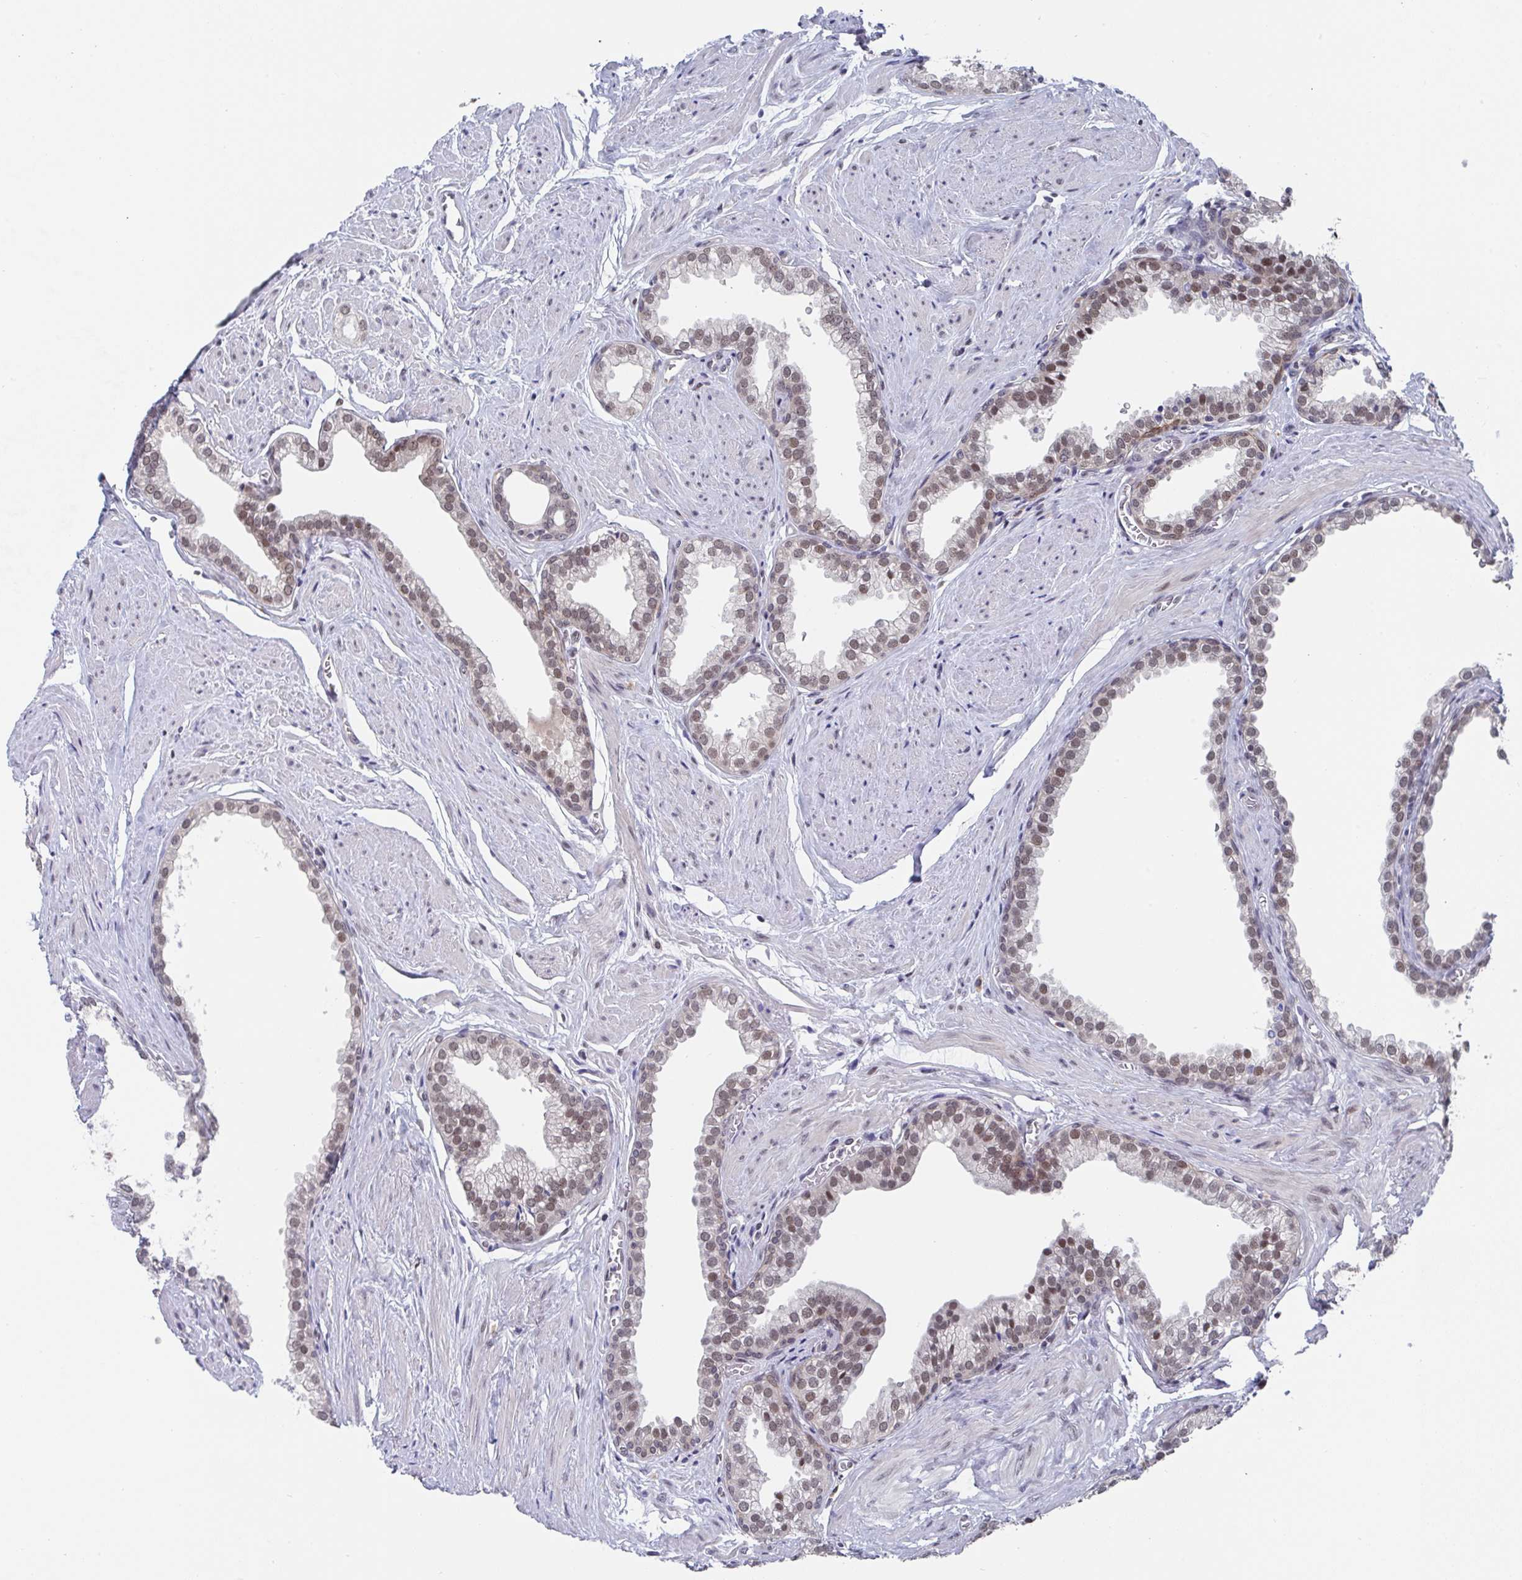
{"staining": {"intensity": "moderate", "quantity": ">75%", "location": "nuclear"}, "tissue": "prostate", "cell_type": "Glandular cells", "image_type": "normal", "snomed": [{"axis": "morphology", "description": "Normal tissue, NOS"}, {"axis": "topography", "description": "Prostate"}, {"axis": "topography", "description": "Peripheral nerve tissue"}], "caption": "IHC (DAB) staining of unremarkable prostate shows moderate nuclear protein staining in approximately >75% of glandular cells.", "gene": "JMJD1C", "patient": {"sex": "male", "age": 55}}